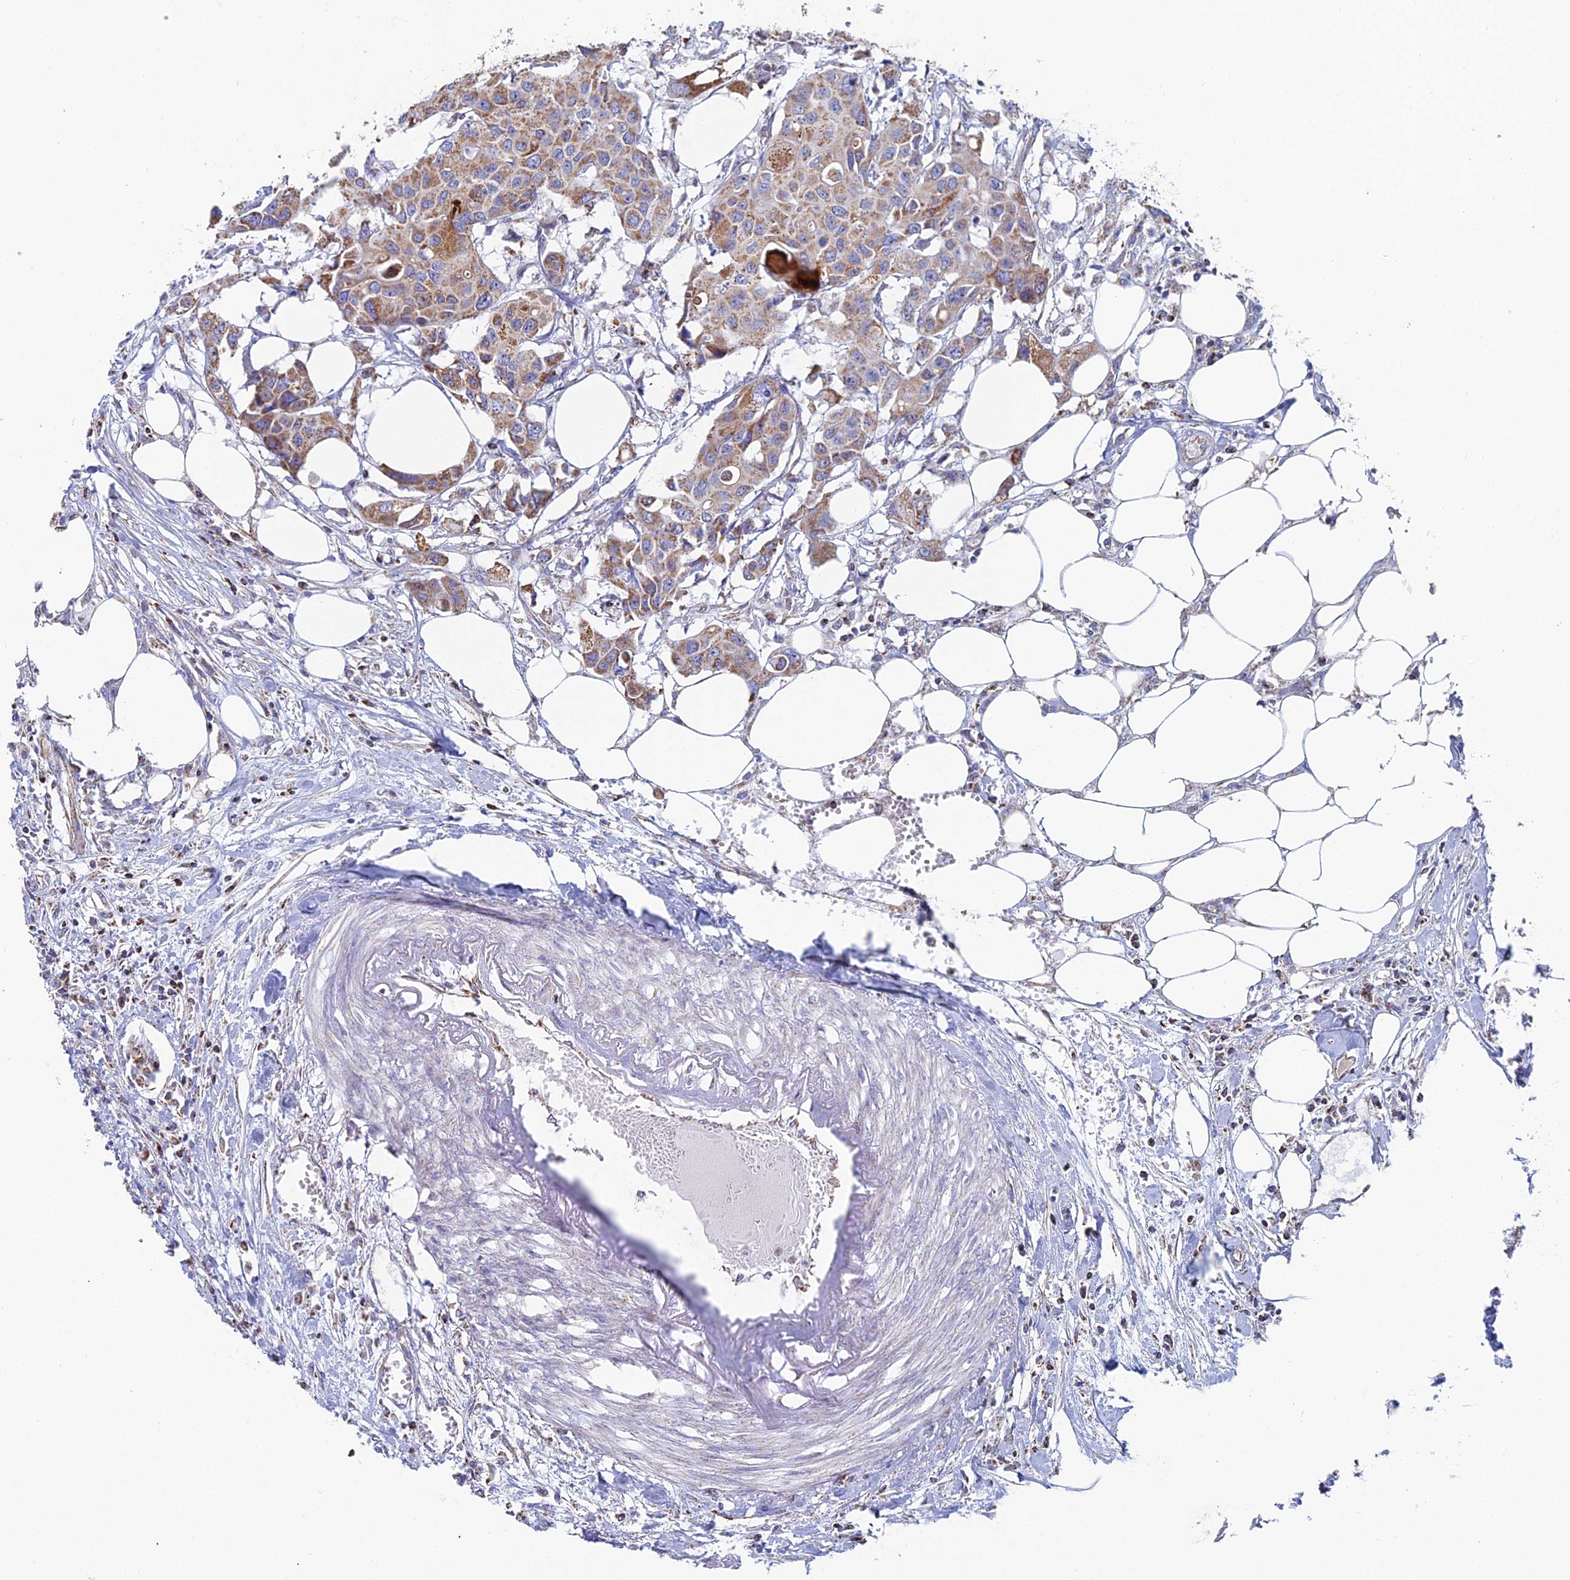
{"staining": {"intensity": "moderate", "quantity": ">75%", "location": "cytoplasmic/membranous"}, "tissue": "colorectal cancer", "cell_type": "Tumor cells", "image_type": "cancer", "snomed": [{"axis": "morphology", "description": "Adenocarcinoma, NOS"}, {"axis": "topography", "description": "Colon"}], "caption": "Moderate cytoplasmic/membranous expression is appreciated in approximately >75% of tumor cells in adenocarcinoma (colorectal).", "gene": "SPOCK2", "patient": {"sex": "male", "age": 77}}